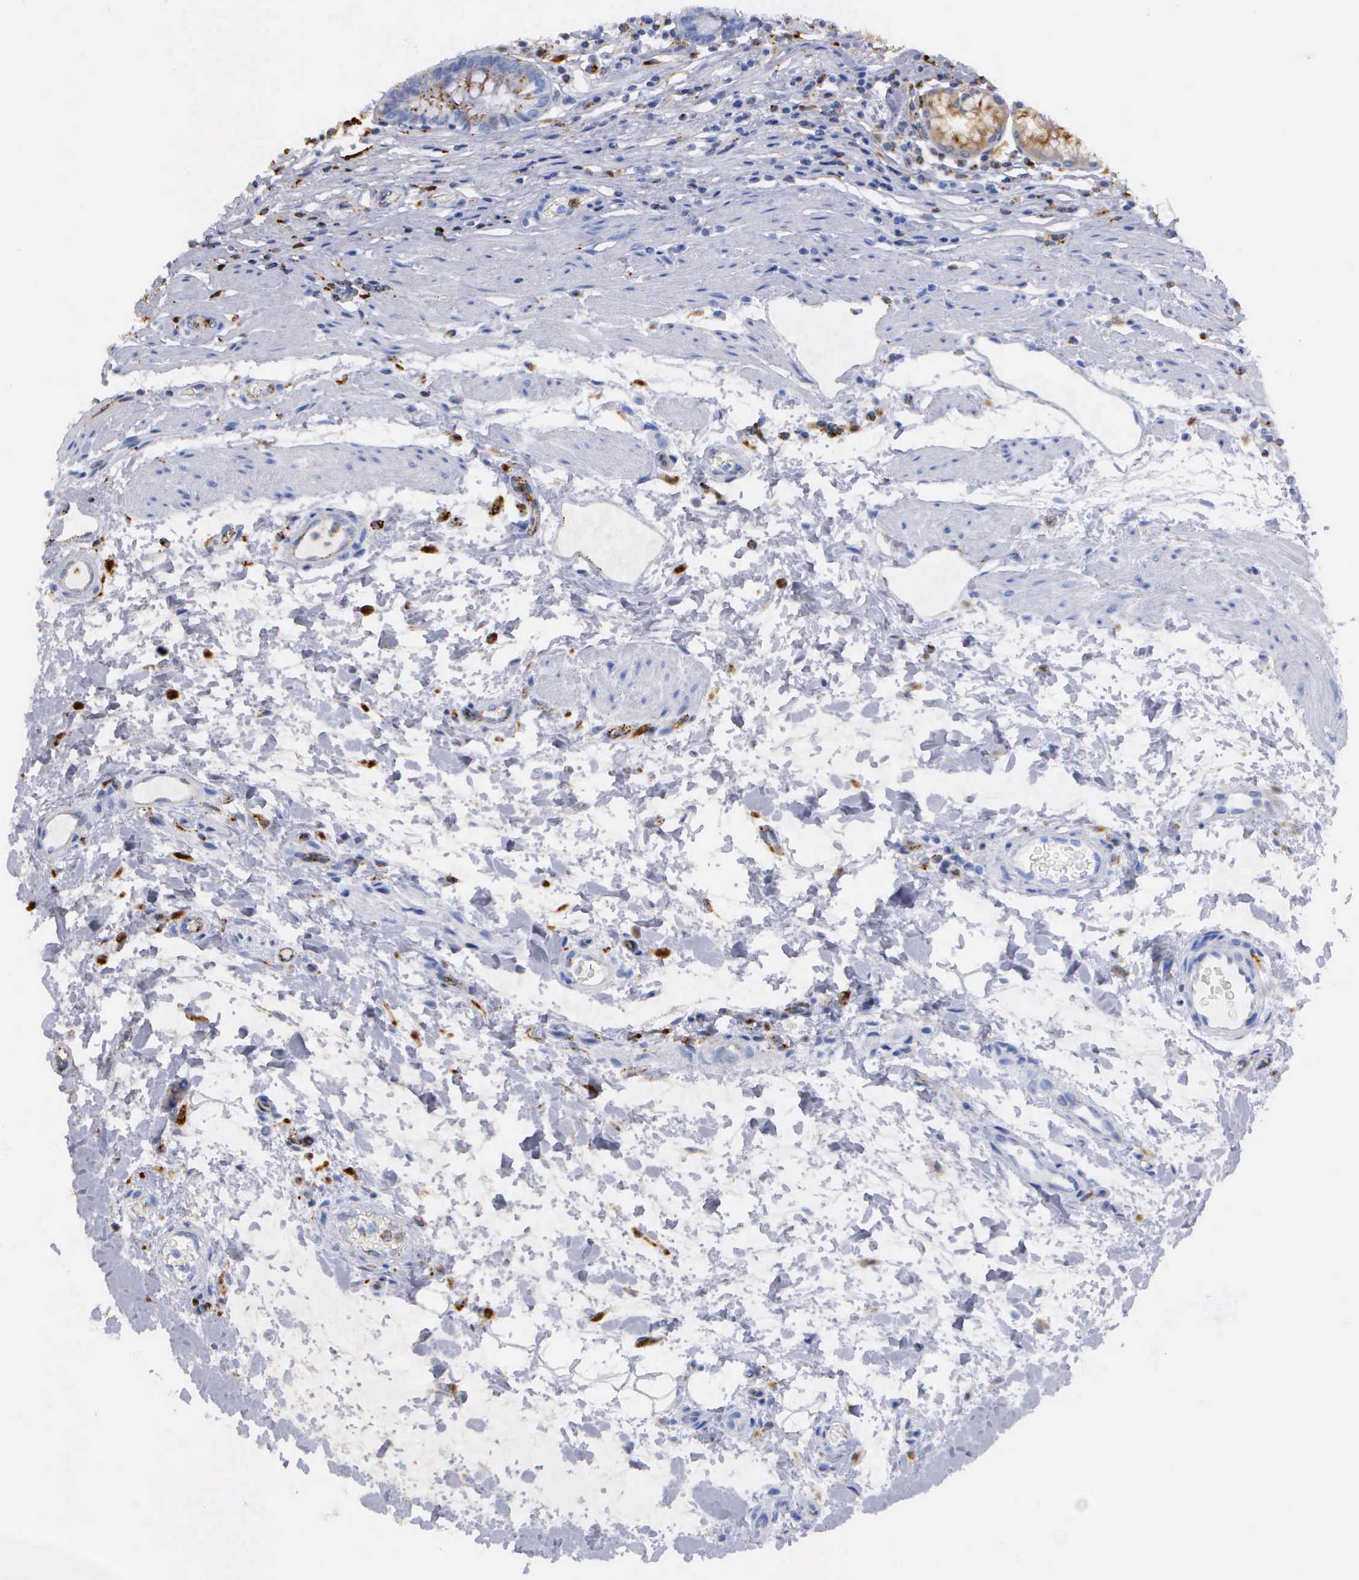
{"staining": {"intensity": "moderate", "quantity": "25%-75%", "location": "cytoplasmic/membranous"}, "tissue": "stomach", "cell_type": "Glandular cells", "image_type": "normal", "snomed": [{"axis": "morphology", "description": "Normal tissue, NOS"}, {"axis": "topography", "description": "Stomach, lower"}], "caption": "Stomach was stained to show a protein in brown. There is medium levels of moderate cytoplasmic/membranous staining in about 25%-75% of glandular cells. Nuclei are stained in blue.", "gene": "CTSH", "patient": {"sex": "male", "age": 58}}